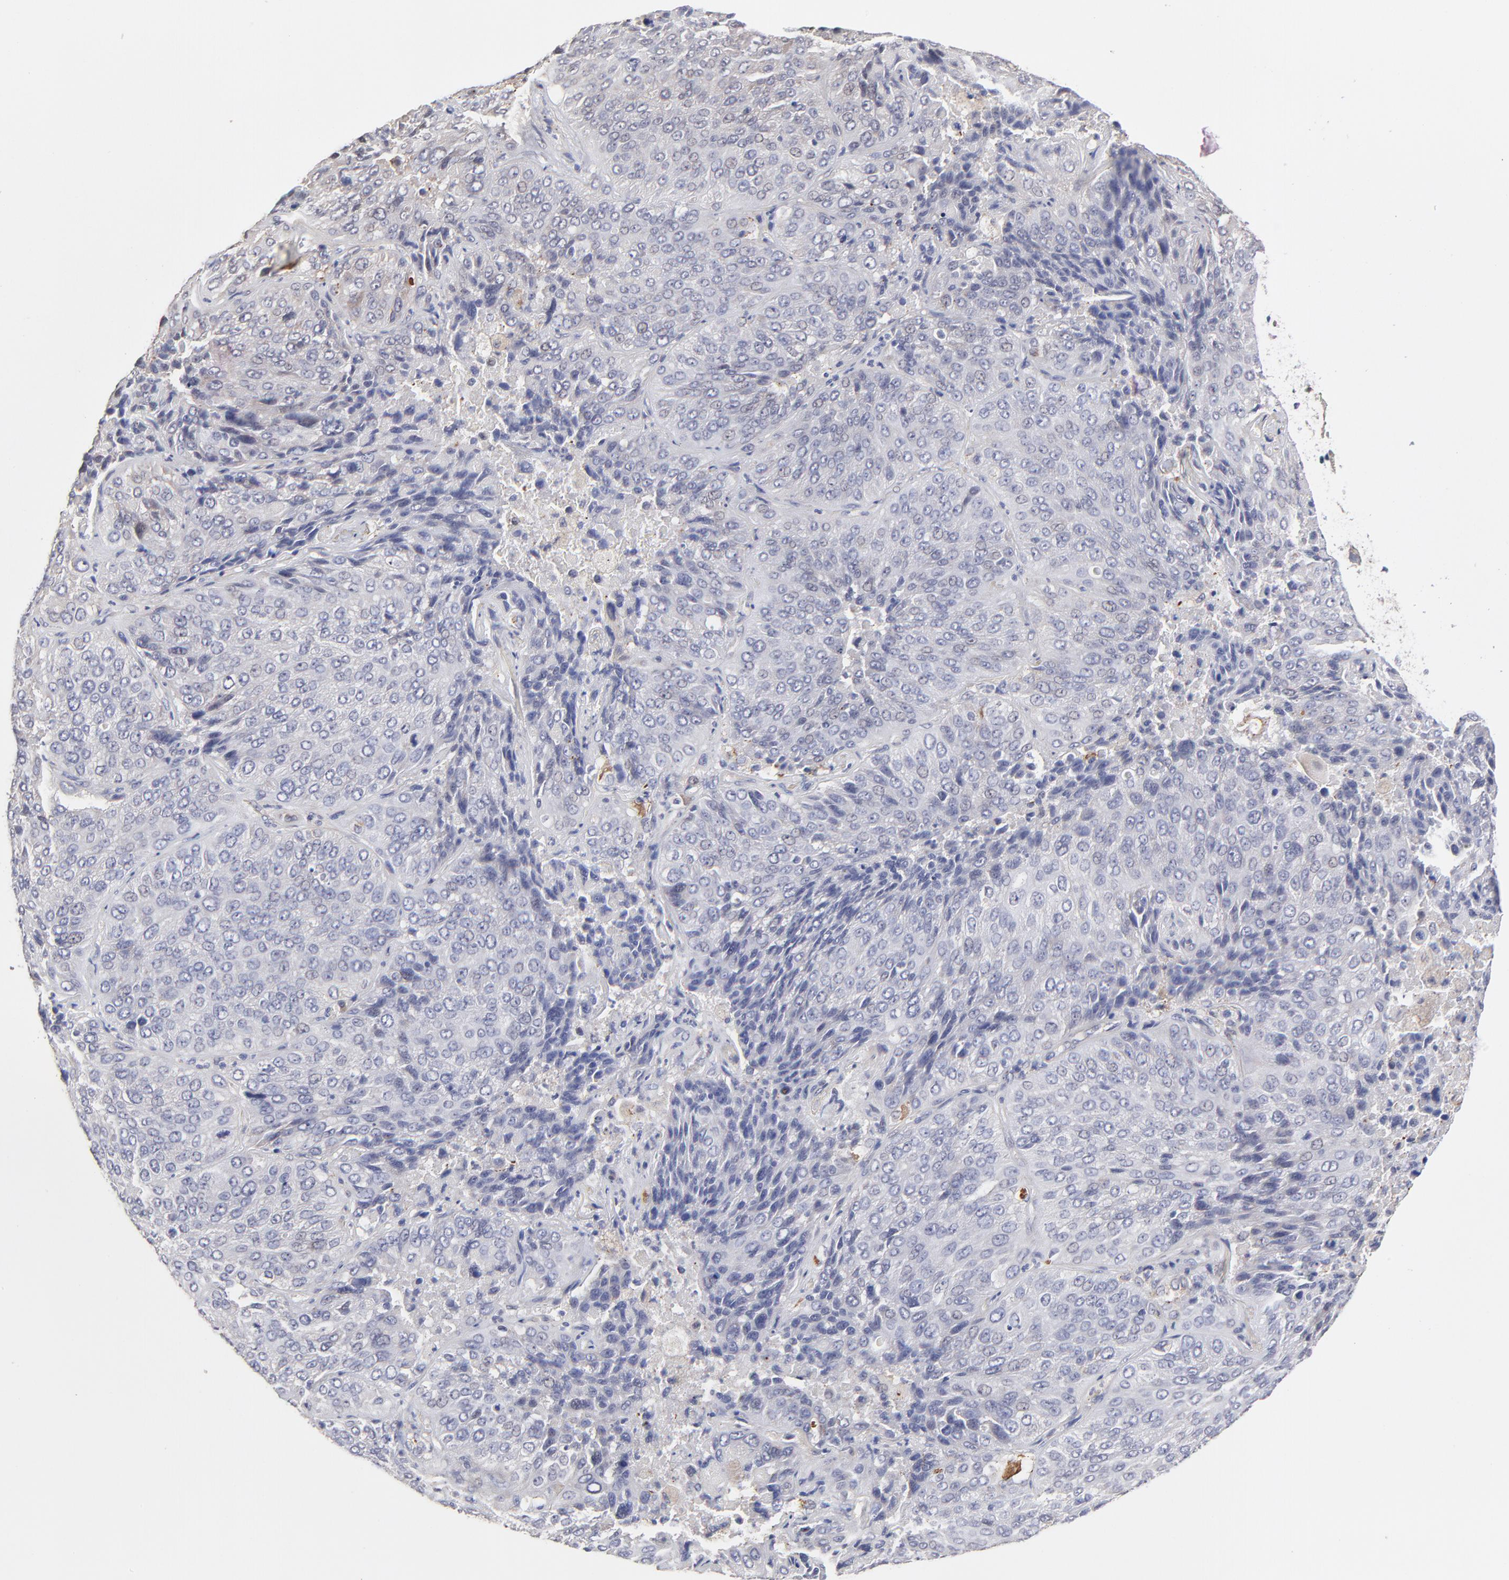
{"staining": {"intensity": "weak", "quantity": "<25%", "location": "cytoplasmic/membranous"}, "tissue": "lung cancer", "cell_type": "Tumor cells", "image_type": "cancer", "snomed": [{"axis": "morphology", "description": "Squamous cell carcinoma, NOS"}, {"axis": "topography", "description": "Lung"}], "caption": "An IHC histopathology image of lung squamous cell carcinoma is shown. There is no staining in tumor cells of lung squamous cell carcinoma. (DAB (3,3'-diaminobenzidine) IHC visualized using brightfield microscopy, high magnification).", "gene": "ZNF10", "patient": {"sex": "male", "age": 54}}